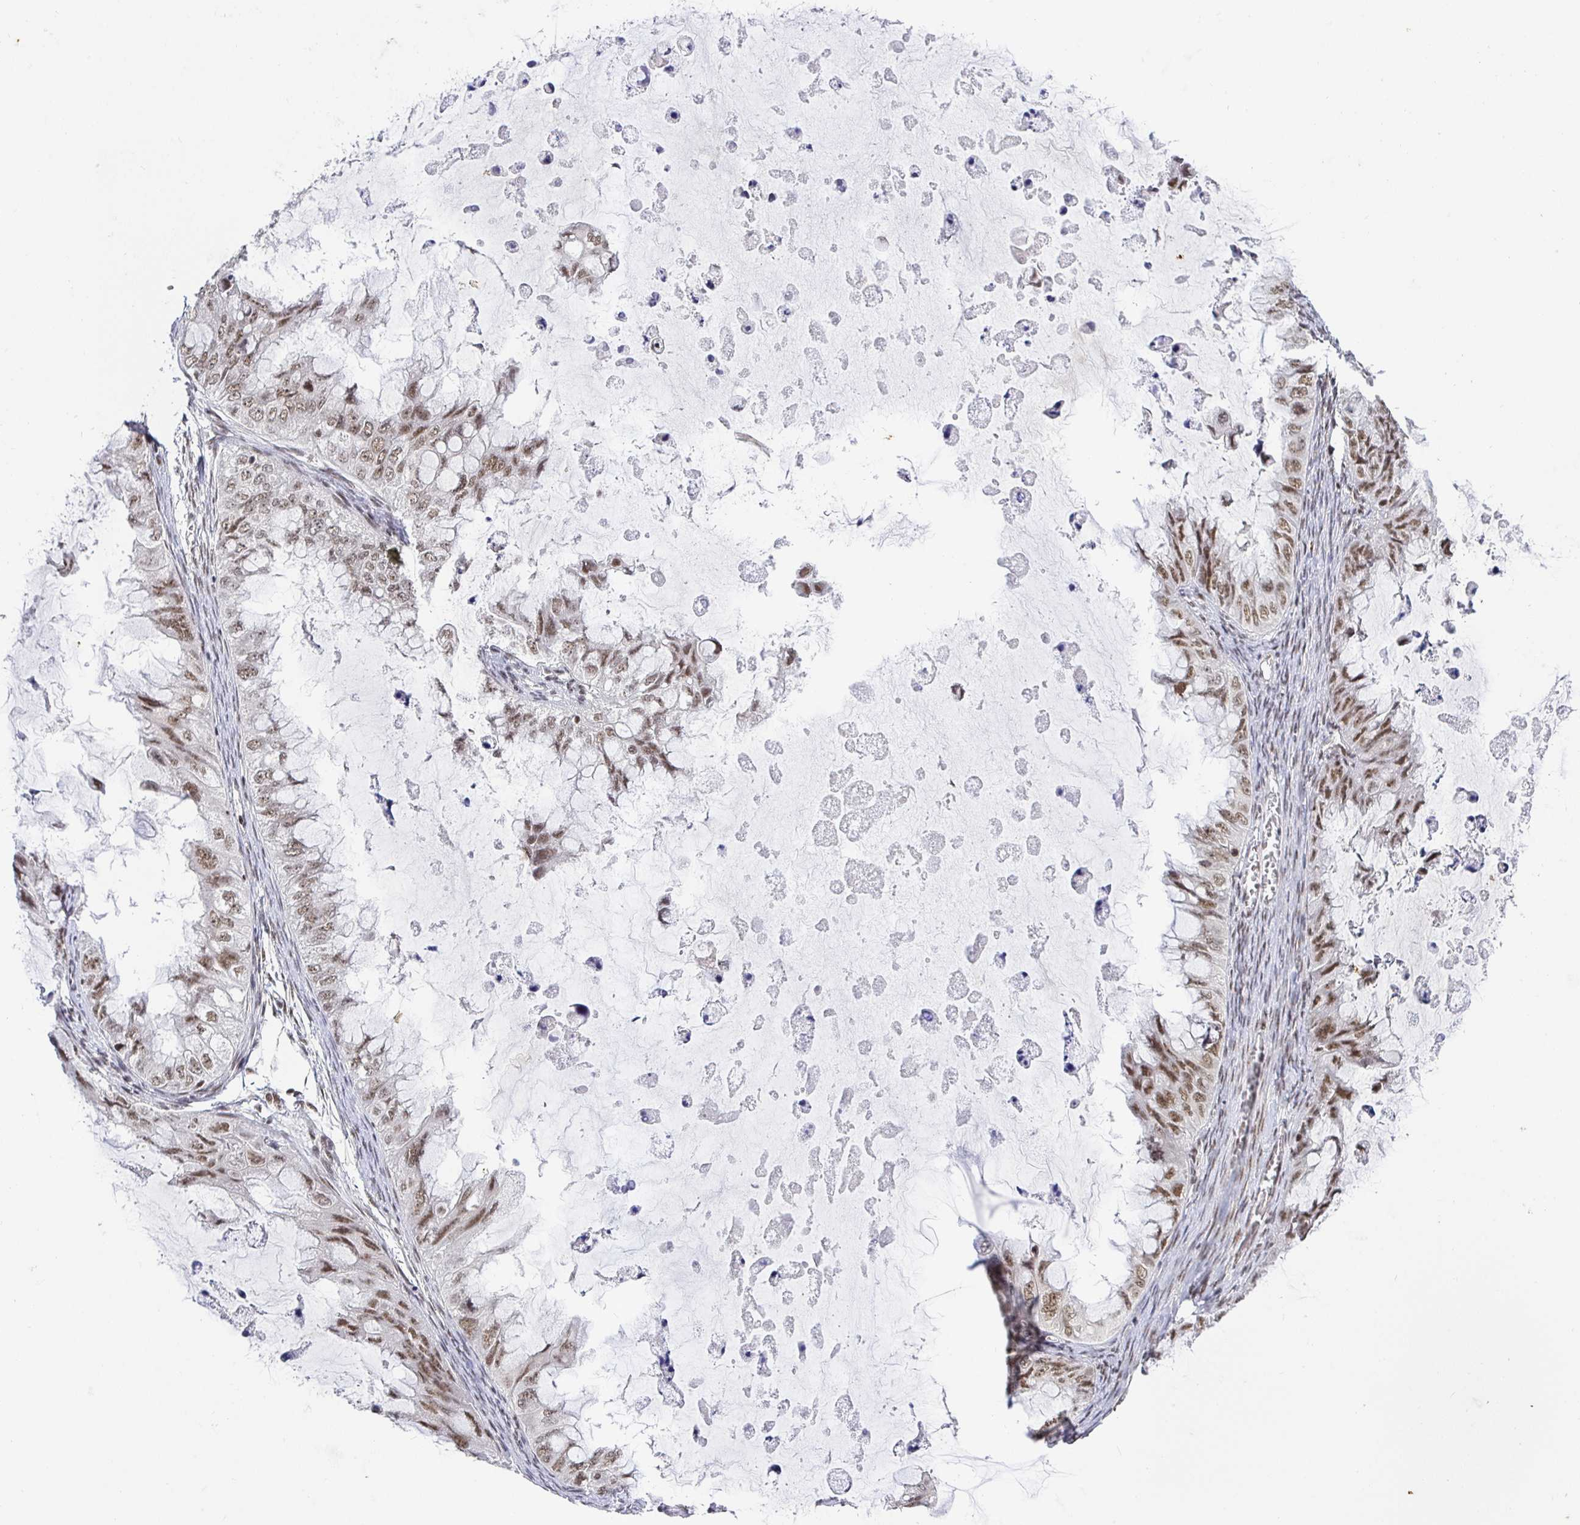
{"staining": {"intensity": "moderate", "quantity": ">75%", "location": "nuclear"}, "tissue": "ovarian cancer", "cell_type": "Tumor cells", "image_type": "cancer", "snomed": [{"axis": "morphology", "description": "Cystadenocarcinoma, mucinous, NOS"}, {"axis": "topography", "description": "Ovary"}], "caption": "Immunohistochemistry of ovarian cancer reveals medium levels of moderate nuclear positivity in approximately >75% of tumor cells. (IHC, brightfield microscopy, high magnification).", "gene": "USF1", "patient": {"sex": "female", "age": 72}}